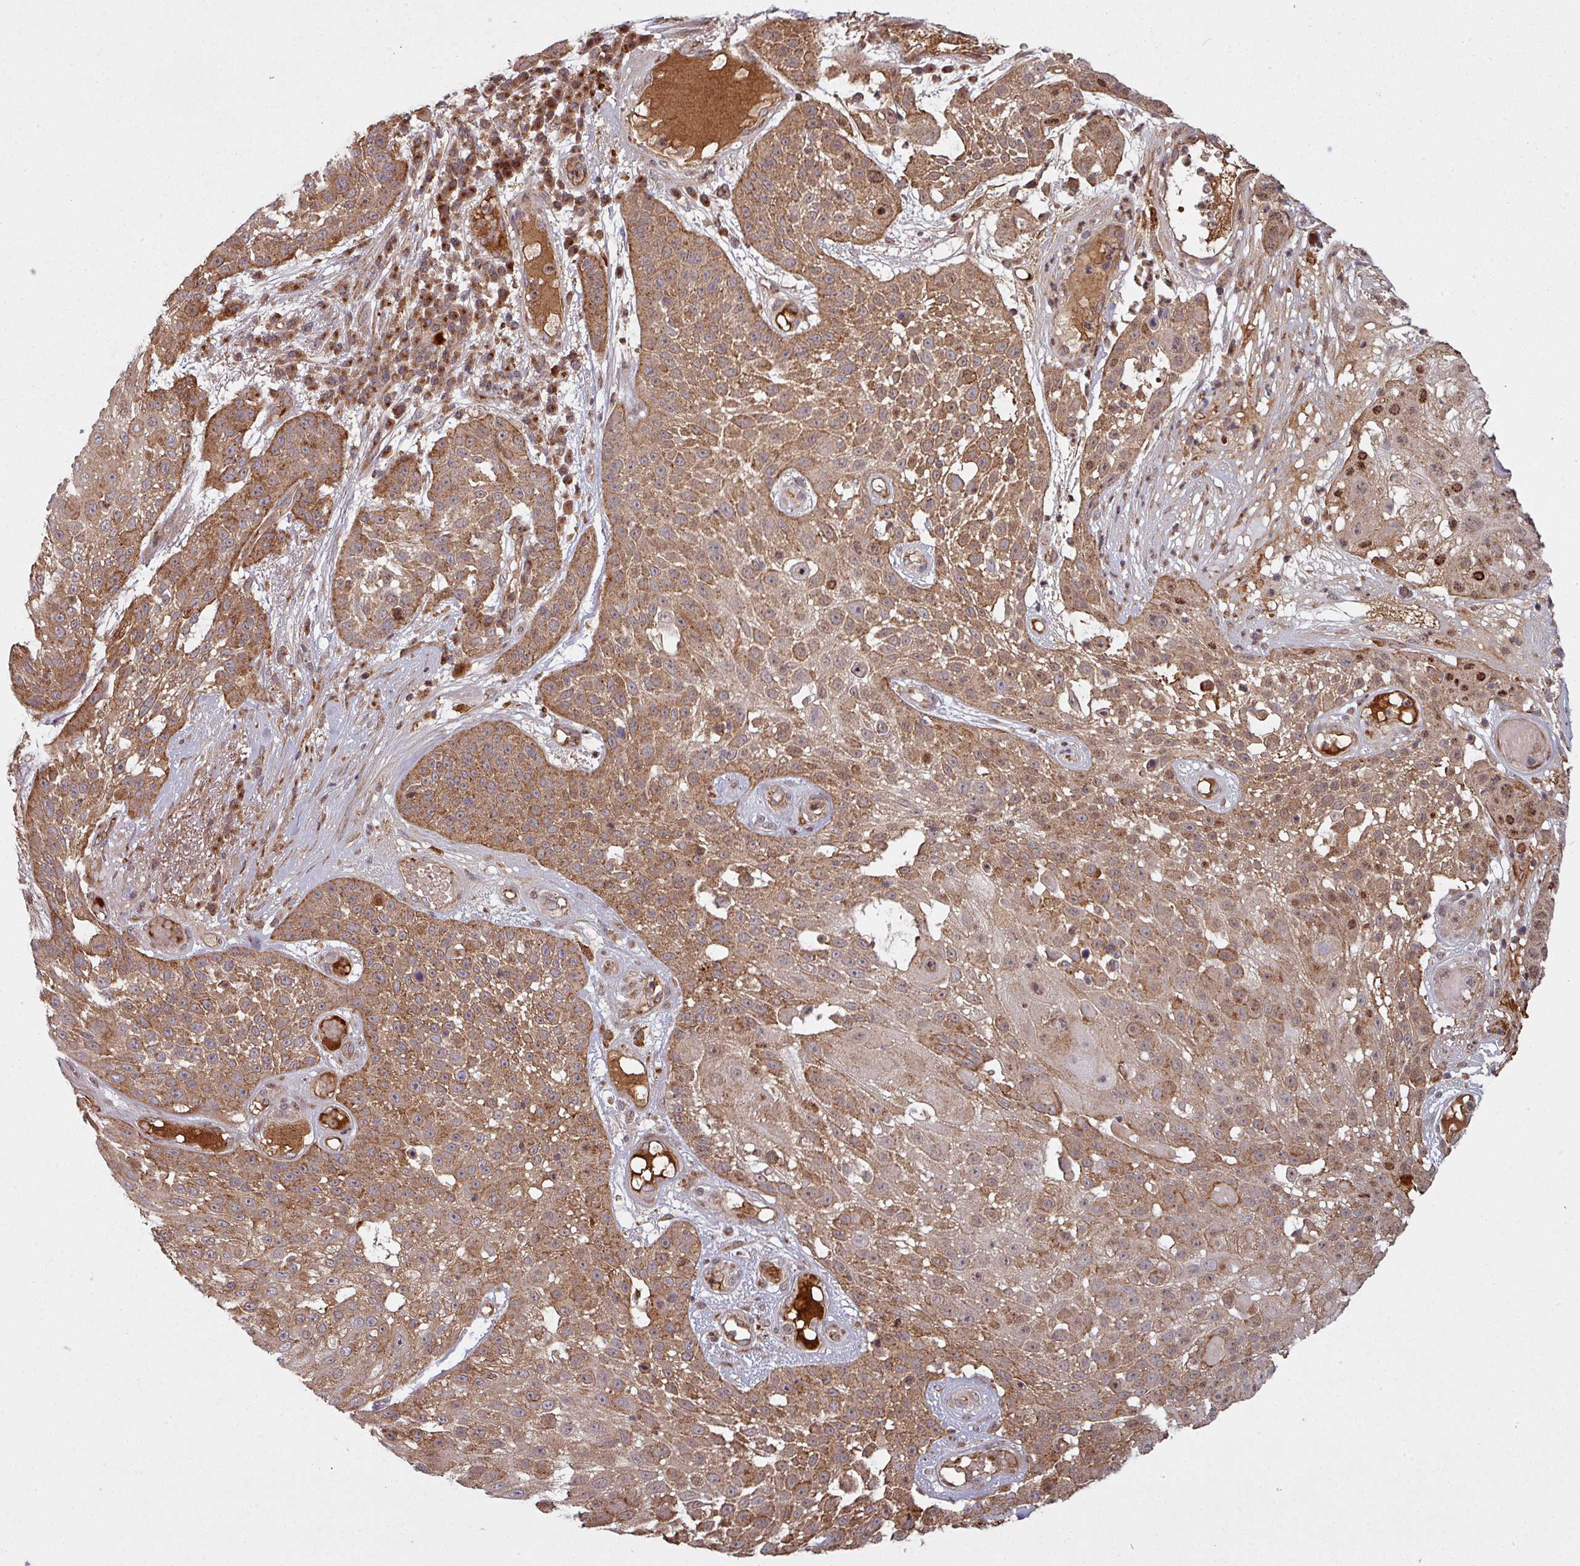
{"staining": {"intensity": "moderate", "quantity": ">75%", "location": "cytoplasmic/membranous"}, "tissue": "skin cancer", "cell_type": "Tumor cells", "image_type": "cancer", "snomed": [{"axis": "morphology", "description": "Squamous cell carcinoma, NOS"}, {"axis": "topography", "description": "Skin"}], "caption": "Immunohistochemical staining of squamous cell carcinoma (skin) exhibits moderate cytoplasmic/membranous protein expression in approximately >75% of tumor cells.", "gene": "SNRNP25", "patient": {"sex": "female", "age": 86}}